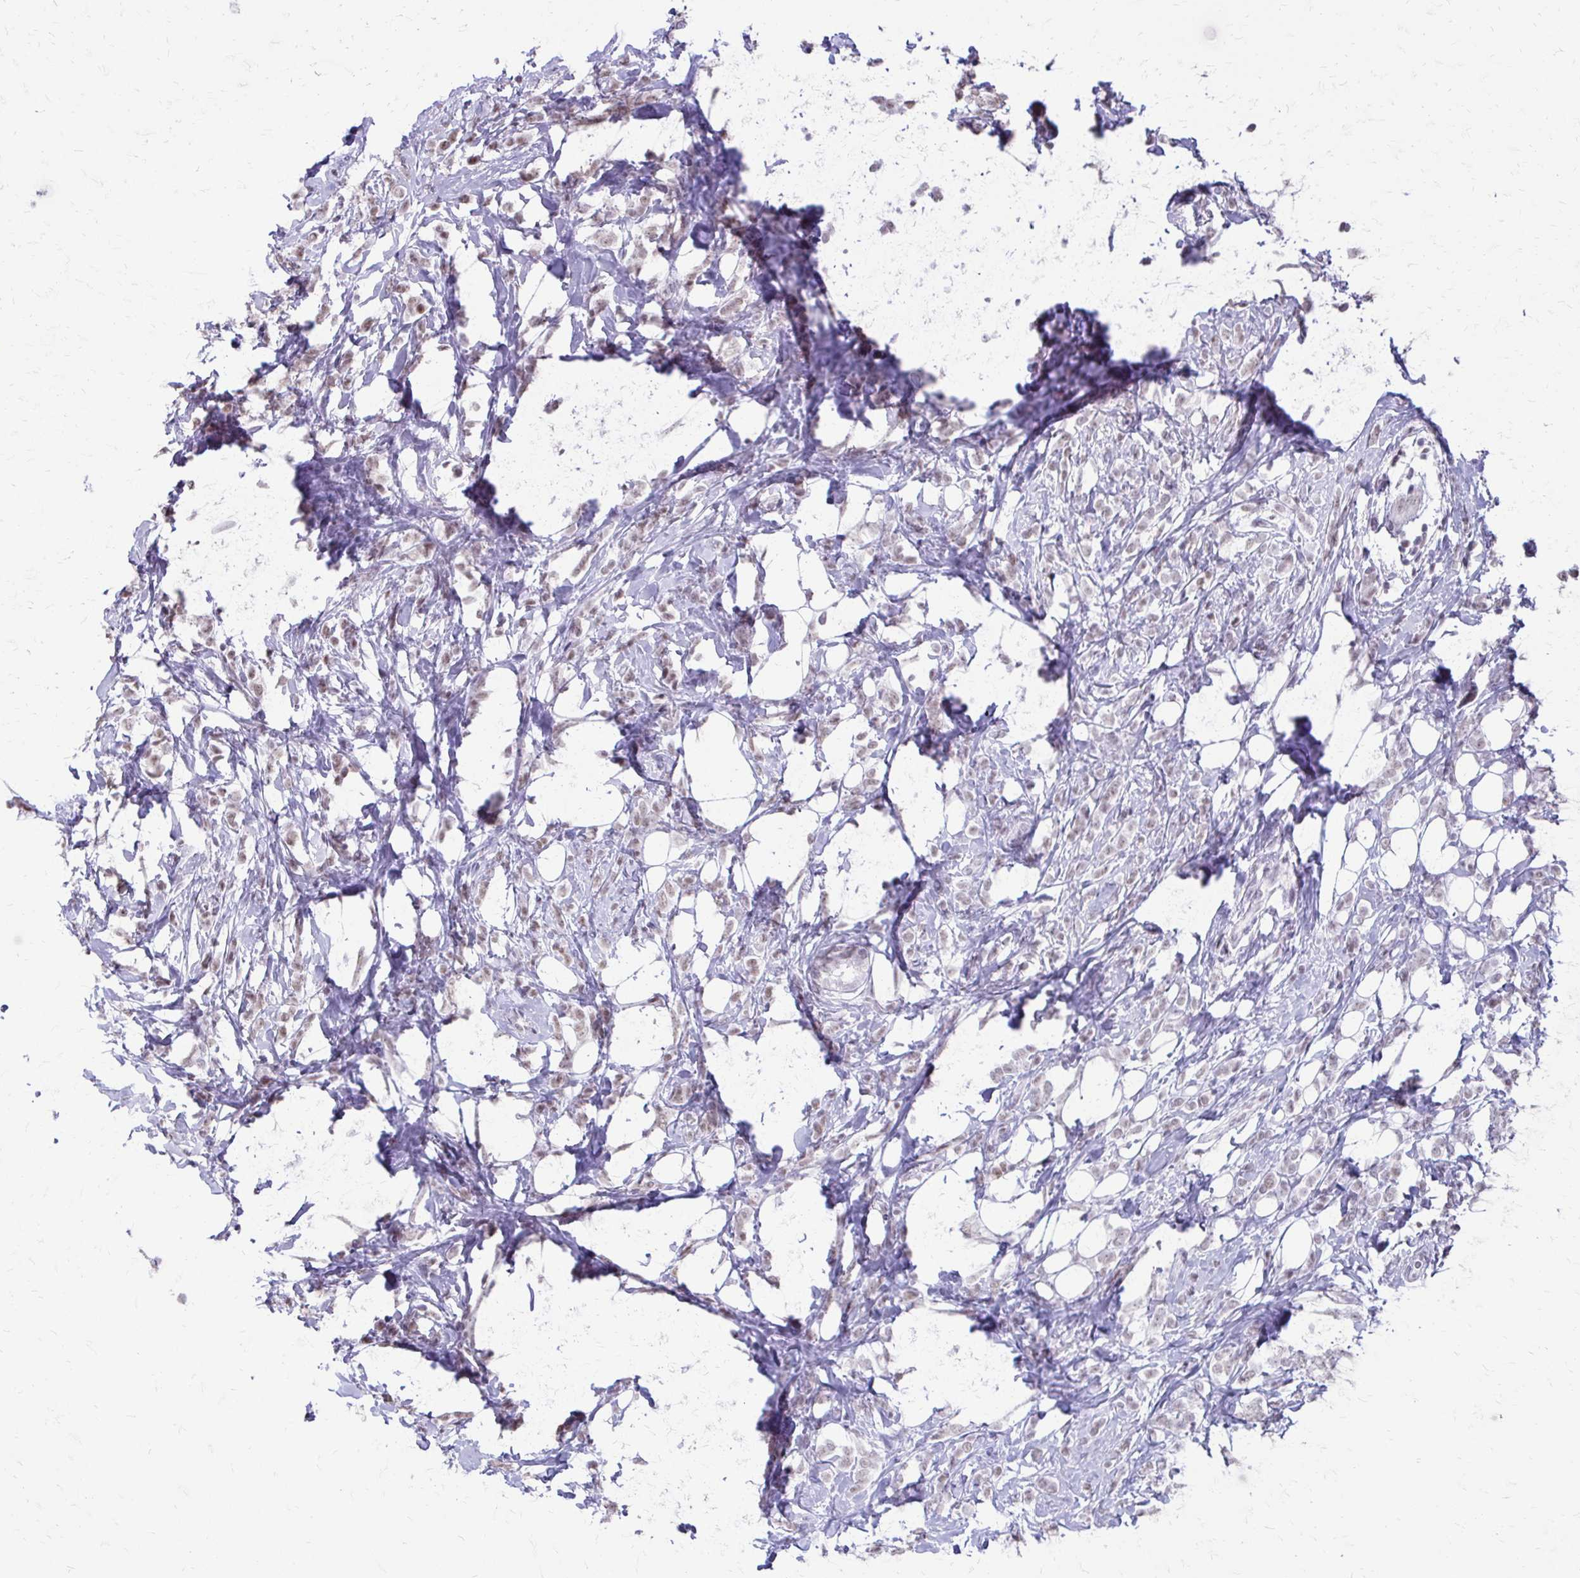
{"staining": {"intensity": "moderate", "quantity": "25%-75%", "location": "nuclear"}, "tissue": "breast cancer", "cell_type": "Tumor cells", "image_type": "cancer", "snomed": [{"axis": "morphology", "description": "Lobular carcinoma"}, {"axis": "topography", "description": "Breast"}], "caption": "Immunohistochemistry staining of breast lobular carcinoma, which demonstrates medium levels of moderate nuclear expression in about 25%-75% of tumor cells indicating moderate nuclear protein positivity. The staining was performed using DAB (brown) for protein detection and nuclei were counterstained in hematoxylin (blue).", "gene": "SS18", "patient": {"sex": "female", "age": 49}}